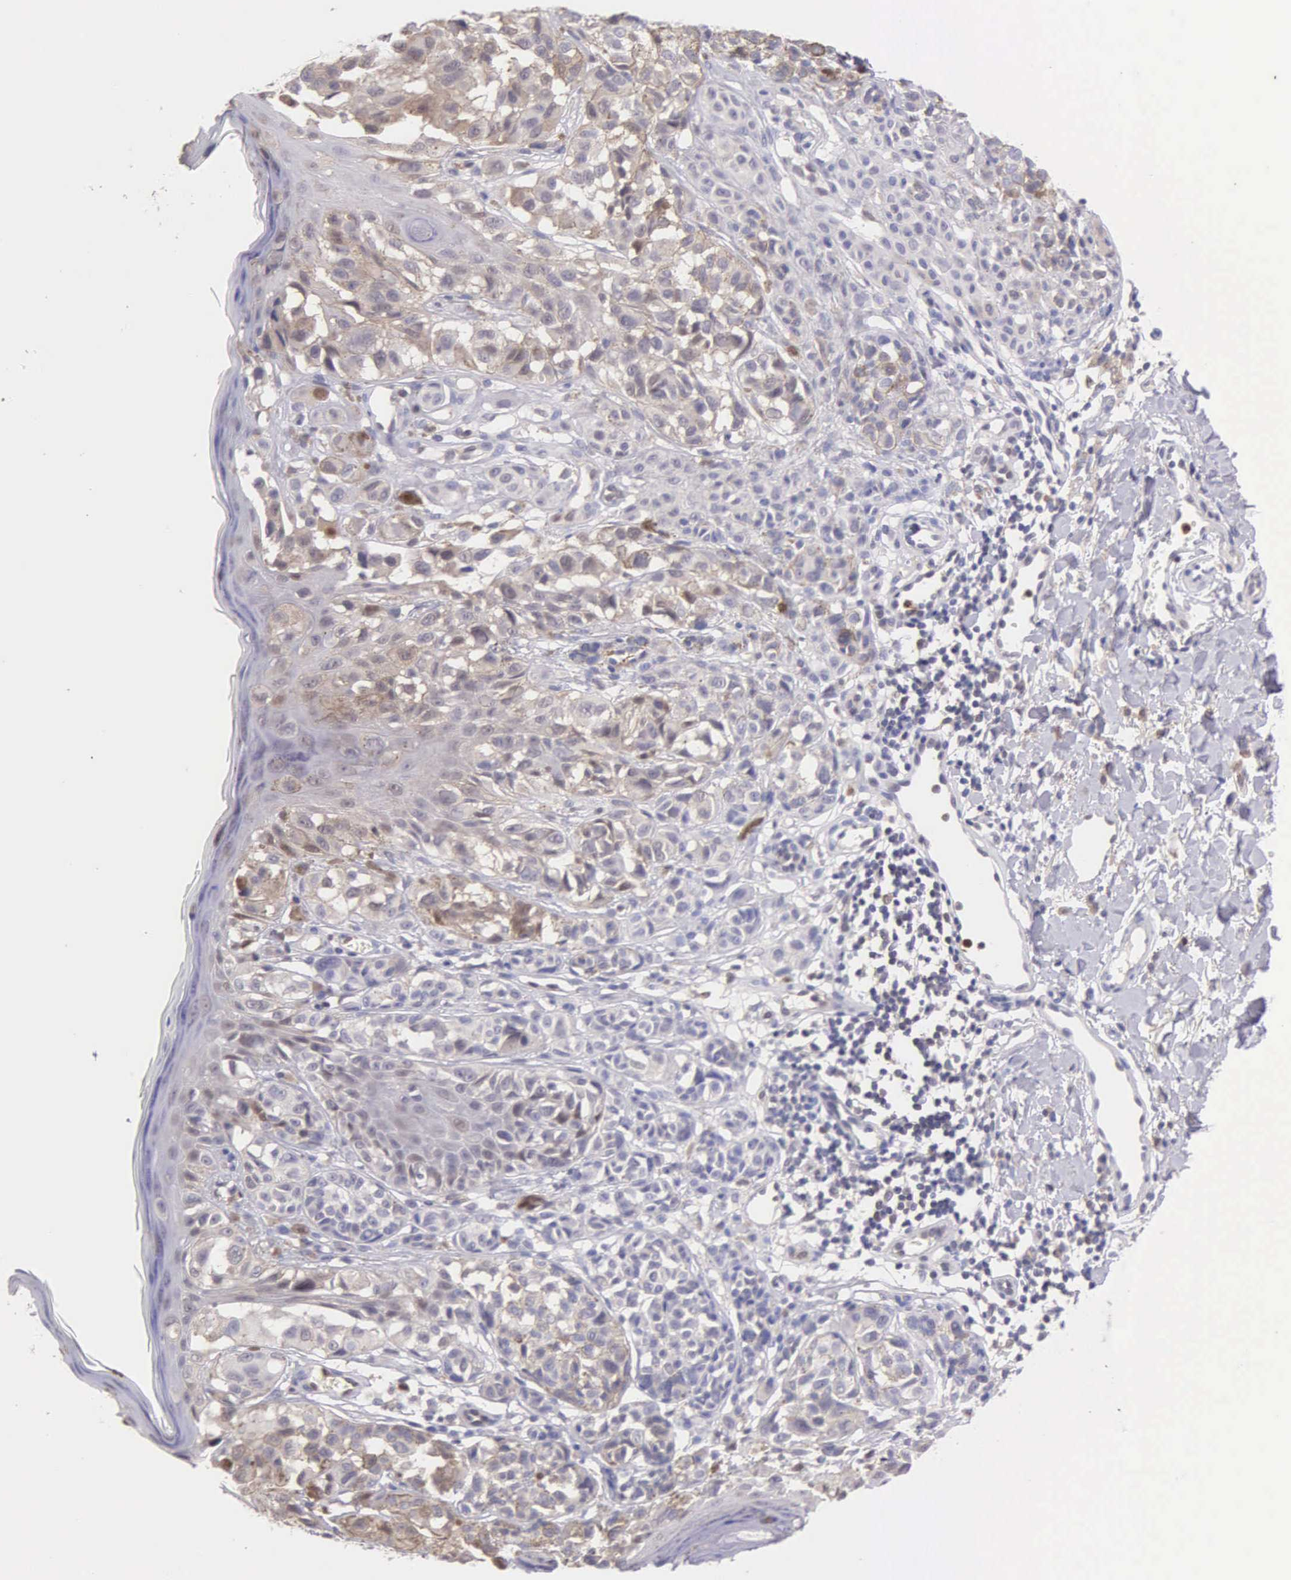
{"staining": {"intensity": "negative", "quantity": "none", "location": "none"}, "tissue": "melanoma", "cell_type": "Tumor cells", "image_type": "cancer", "snomed": [{"axis": "morphology", "description": "Malignant melanoma, NOS"}, {"axis": "topography", "description": "Skin"}], "caption": "IHC of human melanoma displays no staining in tumor cells. Brightfield microscopy of immunohistochemistry stained with DAB (brown) and hematoxylin (blue), captured at high magnification.", "gene": "BID", "patient": {"sex": "male", "age": 40}}